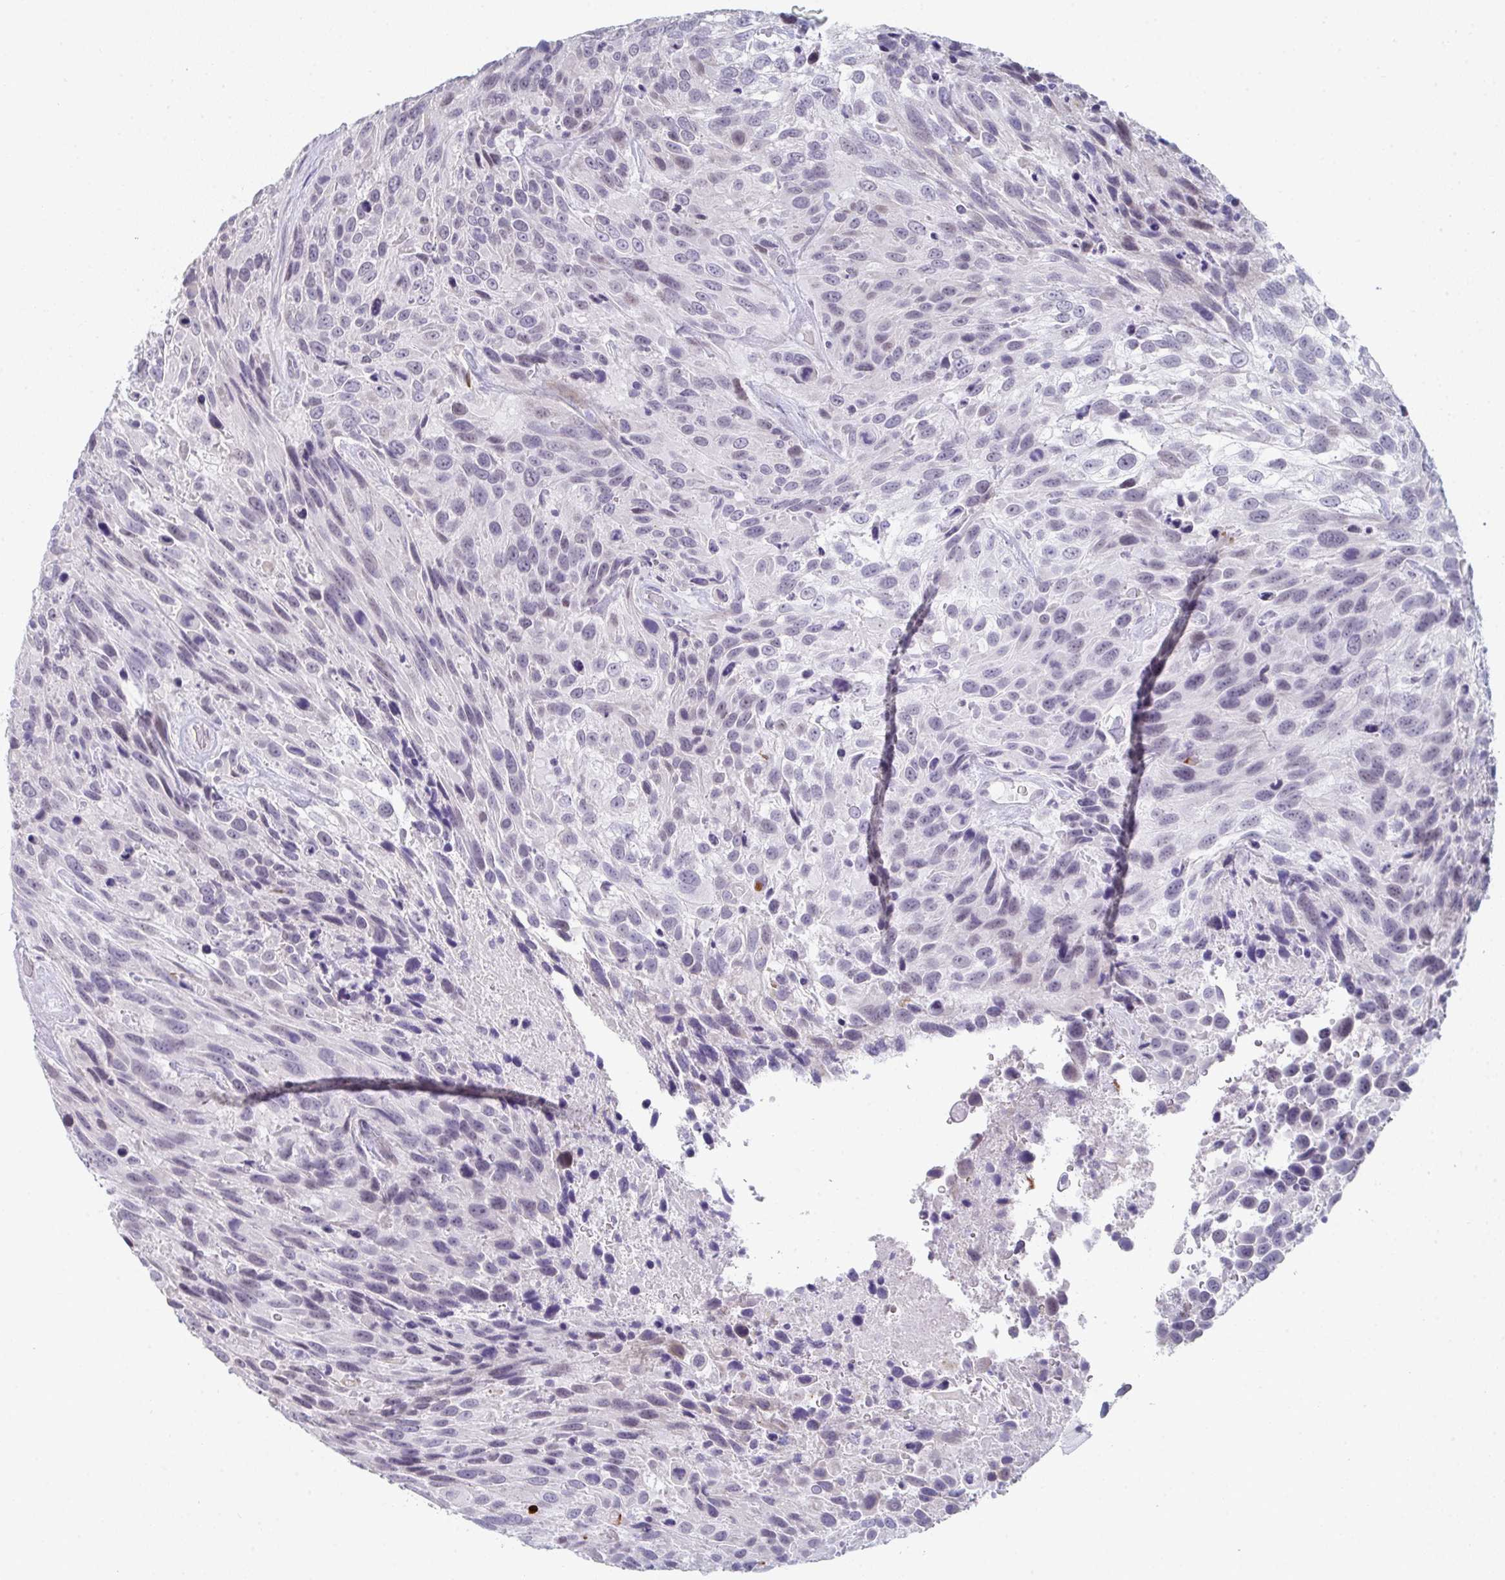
{"staining": {"intensity": "negative", "quantity": "none", "location": "none"}, "tissue": "urothelial cancer", "cell_type": "Tumor cells", "image_type": "cancer", "snomed": [{"axis": "morphology", "description": "Urothelial carcinoma, High grade"}, {"axis": "topography", "description": "Urinary bladder"}], "caption": "Immunohistochemistry of urothelial carcinoma (high-grade) exhibits no positivity in tumor cells. Brightfield microscopy of IHC stained with DAB (3,3'-diaminobenzidine) (brown) and hematoxylin (blue), captured at high magnification.", "gene": "A1CF", "patient": {"sex": "female", "age": 70}}